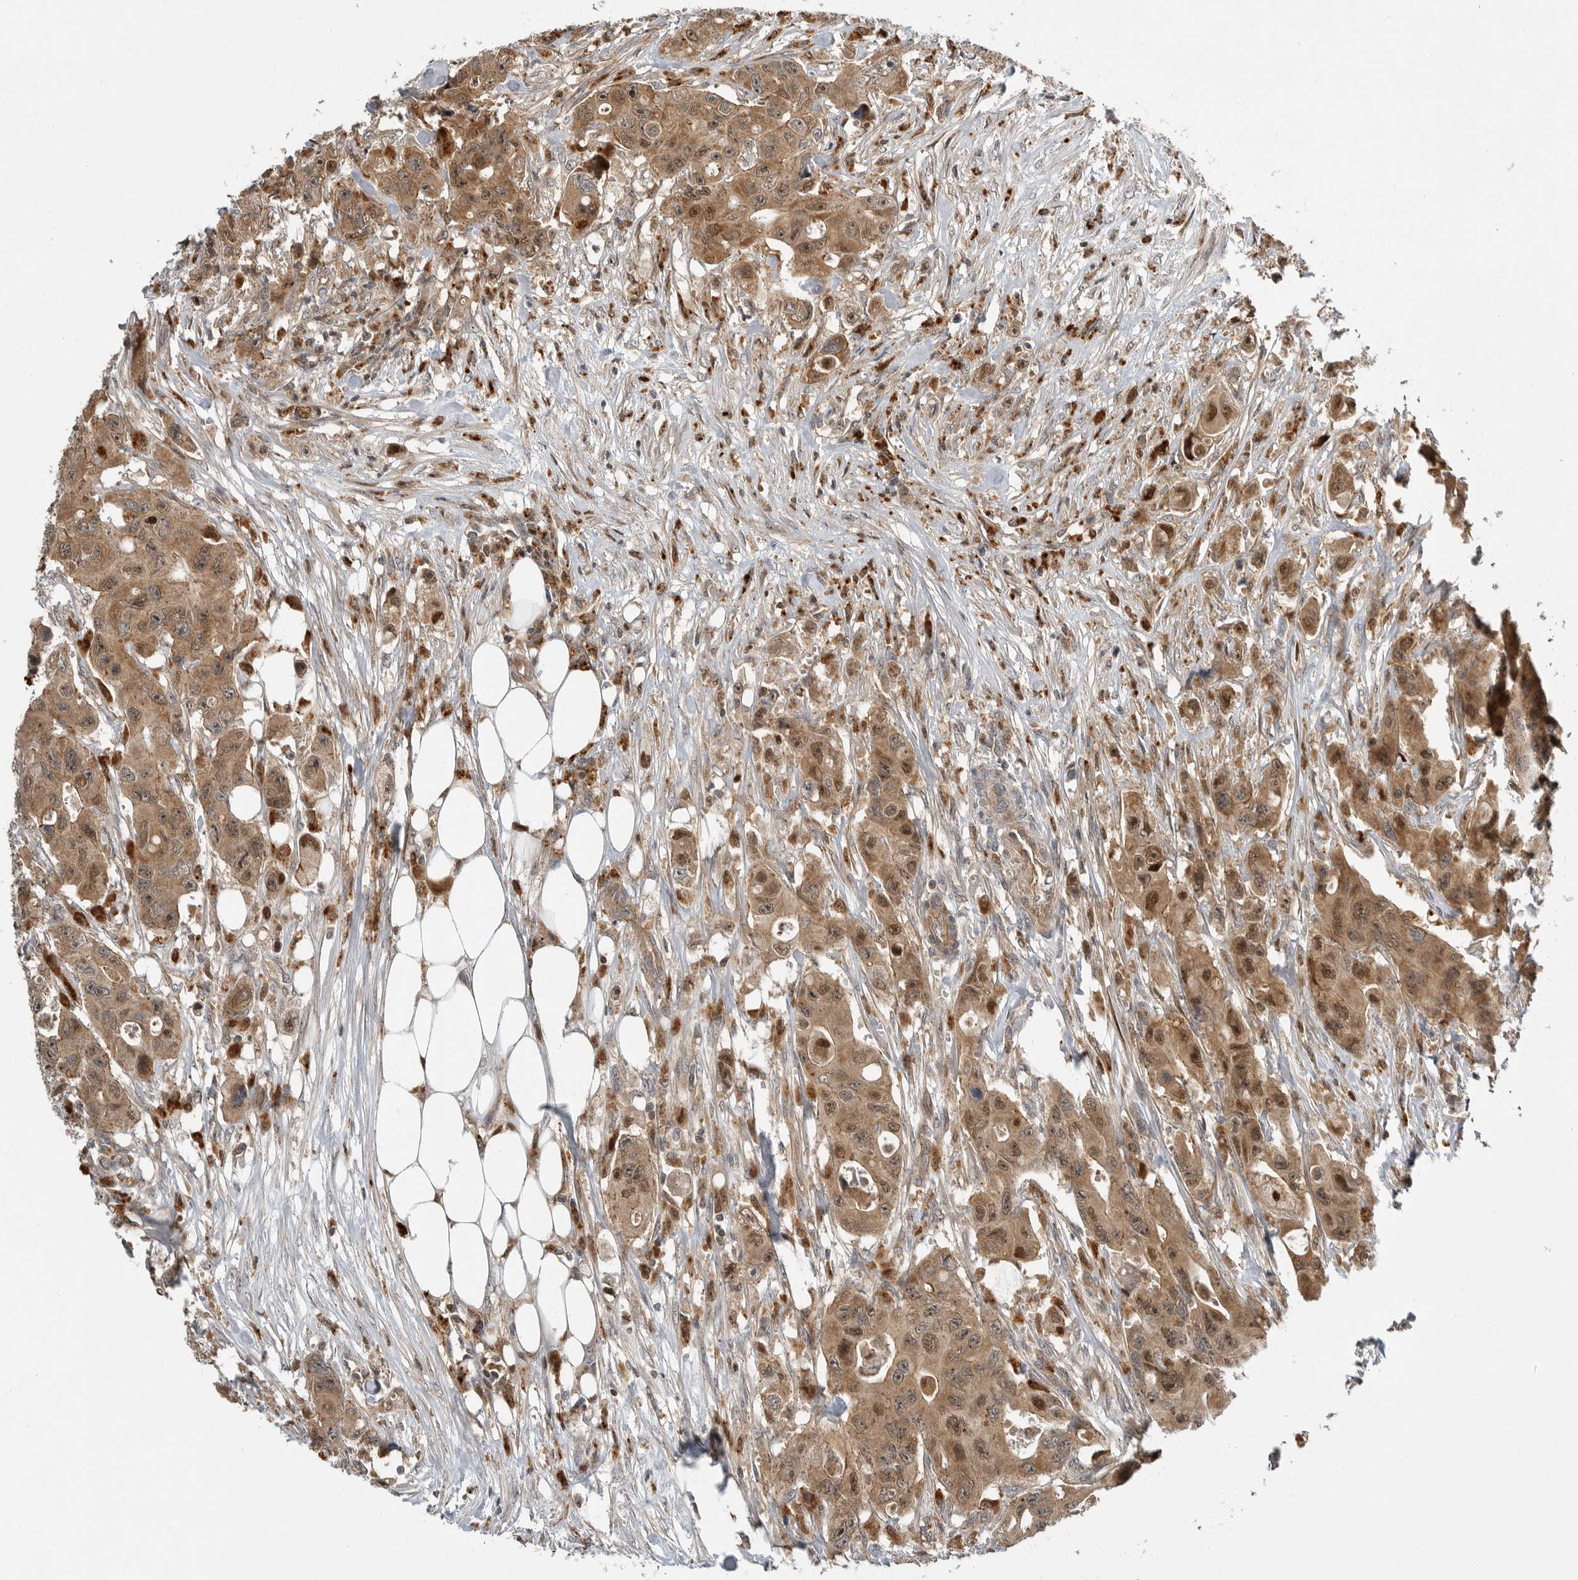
{"staining": {"intensity": "moderate", "quantity": ">75%", "location": "cytoplasmic/membranous,nuclear"}, "tissue": "colorectal cancer", "cell_type": "Tumor cells", "image_type": "cancer", "snomed": [{"axis": "morphology", "description": "Adenocarcinoma, NOS"}, {"axis": "topography", "description": "Colon"}], "caption": "Immunohistochemistry (IHC) of human adenocarcinoma (colorectal) displays medium levels of moderate cytoplasmic/membranous and nuclear staining in approximately >75% of tumor cells.", "gene": "STRAP", "patient": {"sex": "female", "age": 46}}